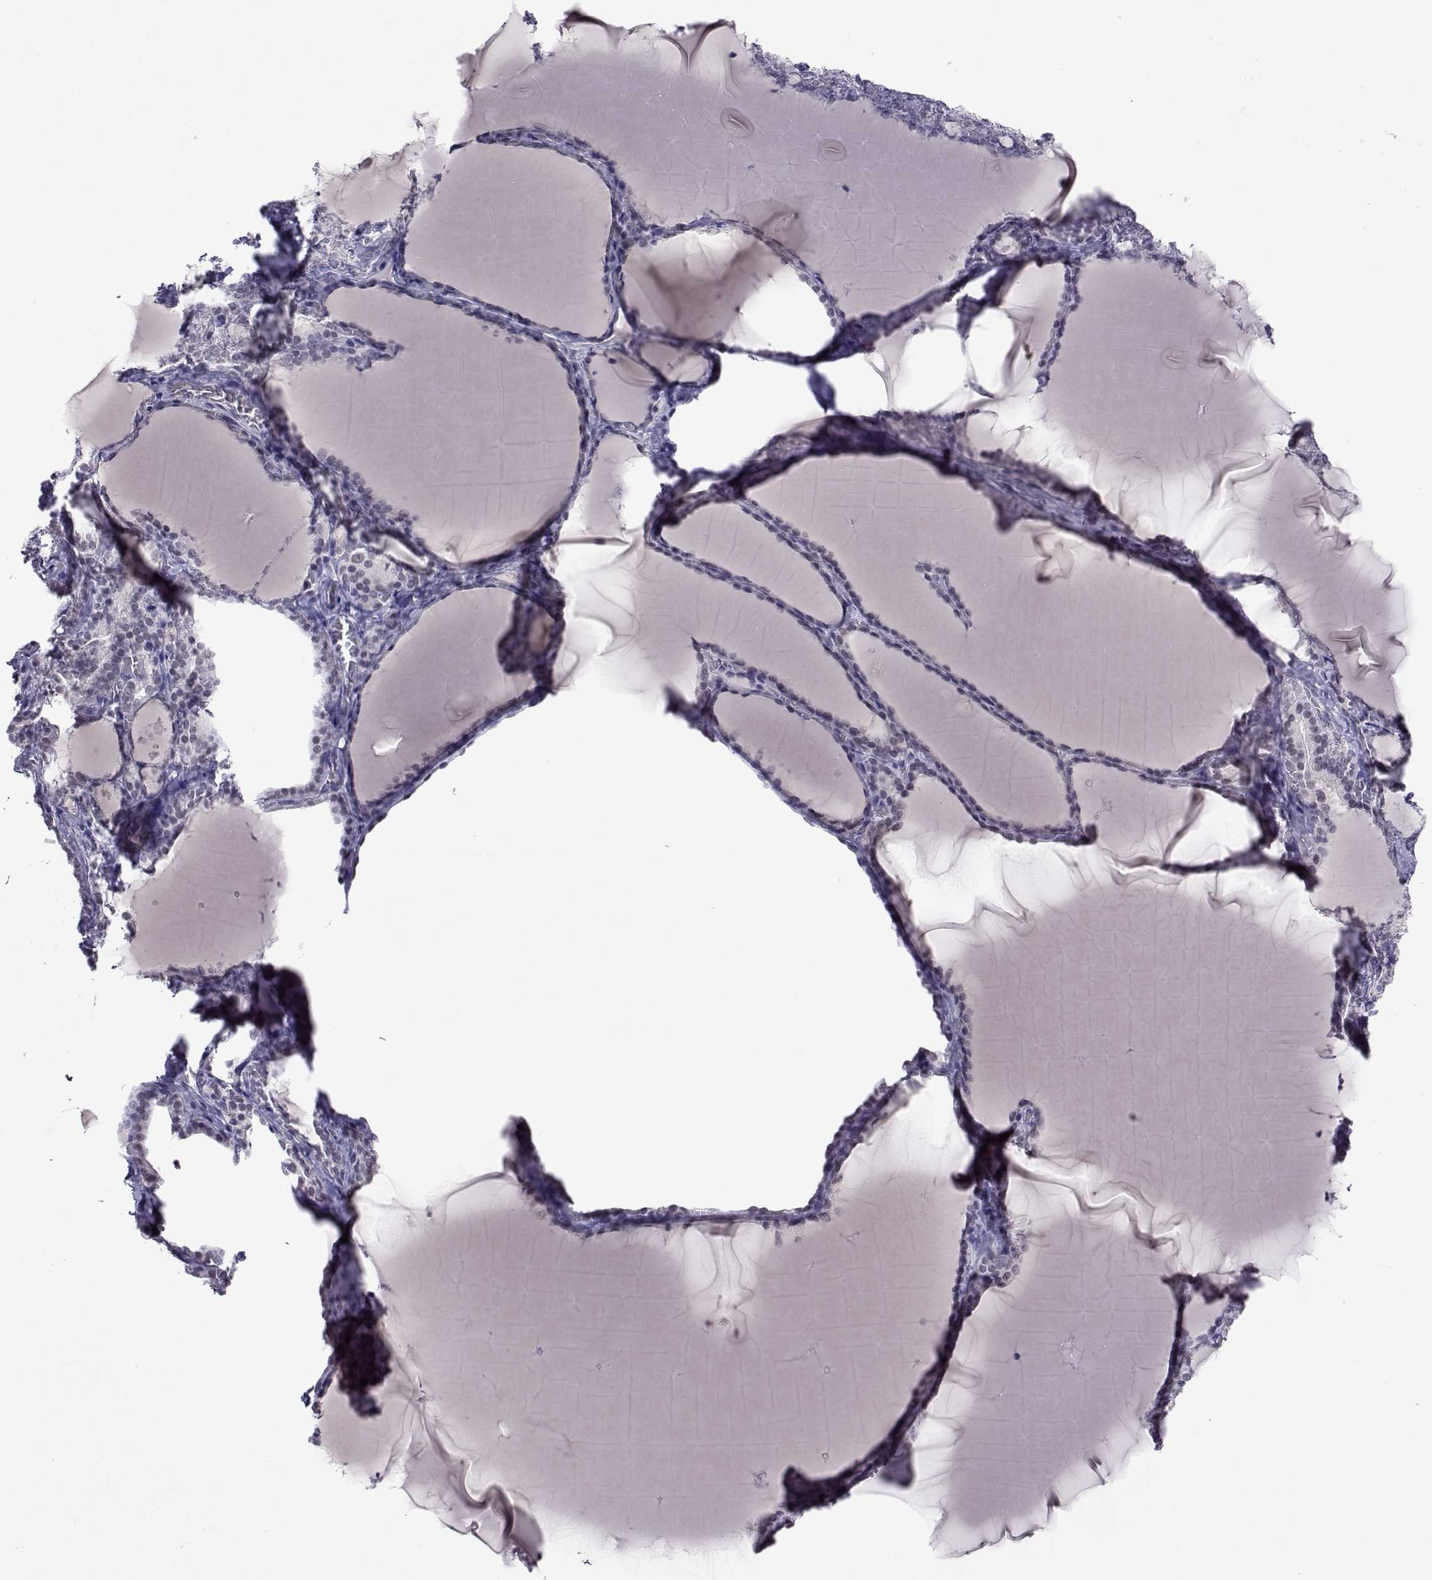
{"staining": {"intensity": "negative", "quantity": "none", "location": "none"}, "tissue": "thyroid gland", "cell_type": "Glandular cells", "image_type": "normal", "snomed": [{"axis": "morphology", "description": "Normal tissue, NOS"}, {"axis": "morphology", "description": "Hyperplasia, NOS"}, {"axis": "topography", "description": "Thyroid gland"}], "caption": "This image is of benign thyroid gland stained with immunohistochemistry to label a protein in brown with the nuclei are counter-stained blue. There is no staining in glandular cells. (Stains: DAB (3,3'-diaminobenzidine) immunohistochemistry (IHC) with hematoxylin counter stain, Microscopy: brightfield microscopy at high magnification).", "gene": "MED26", "patient": {"sex": "female", "age": 27}}